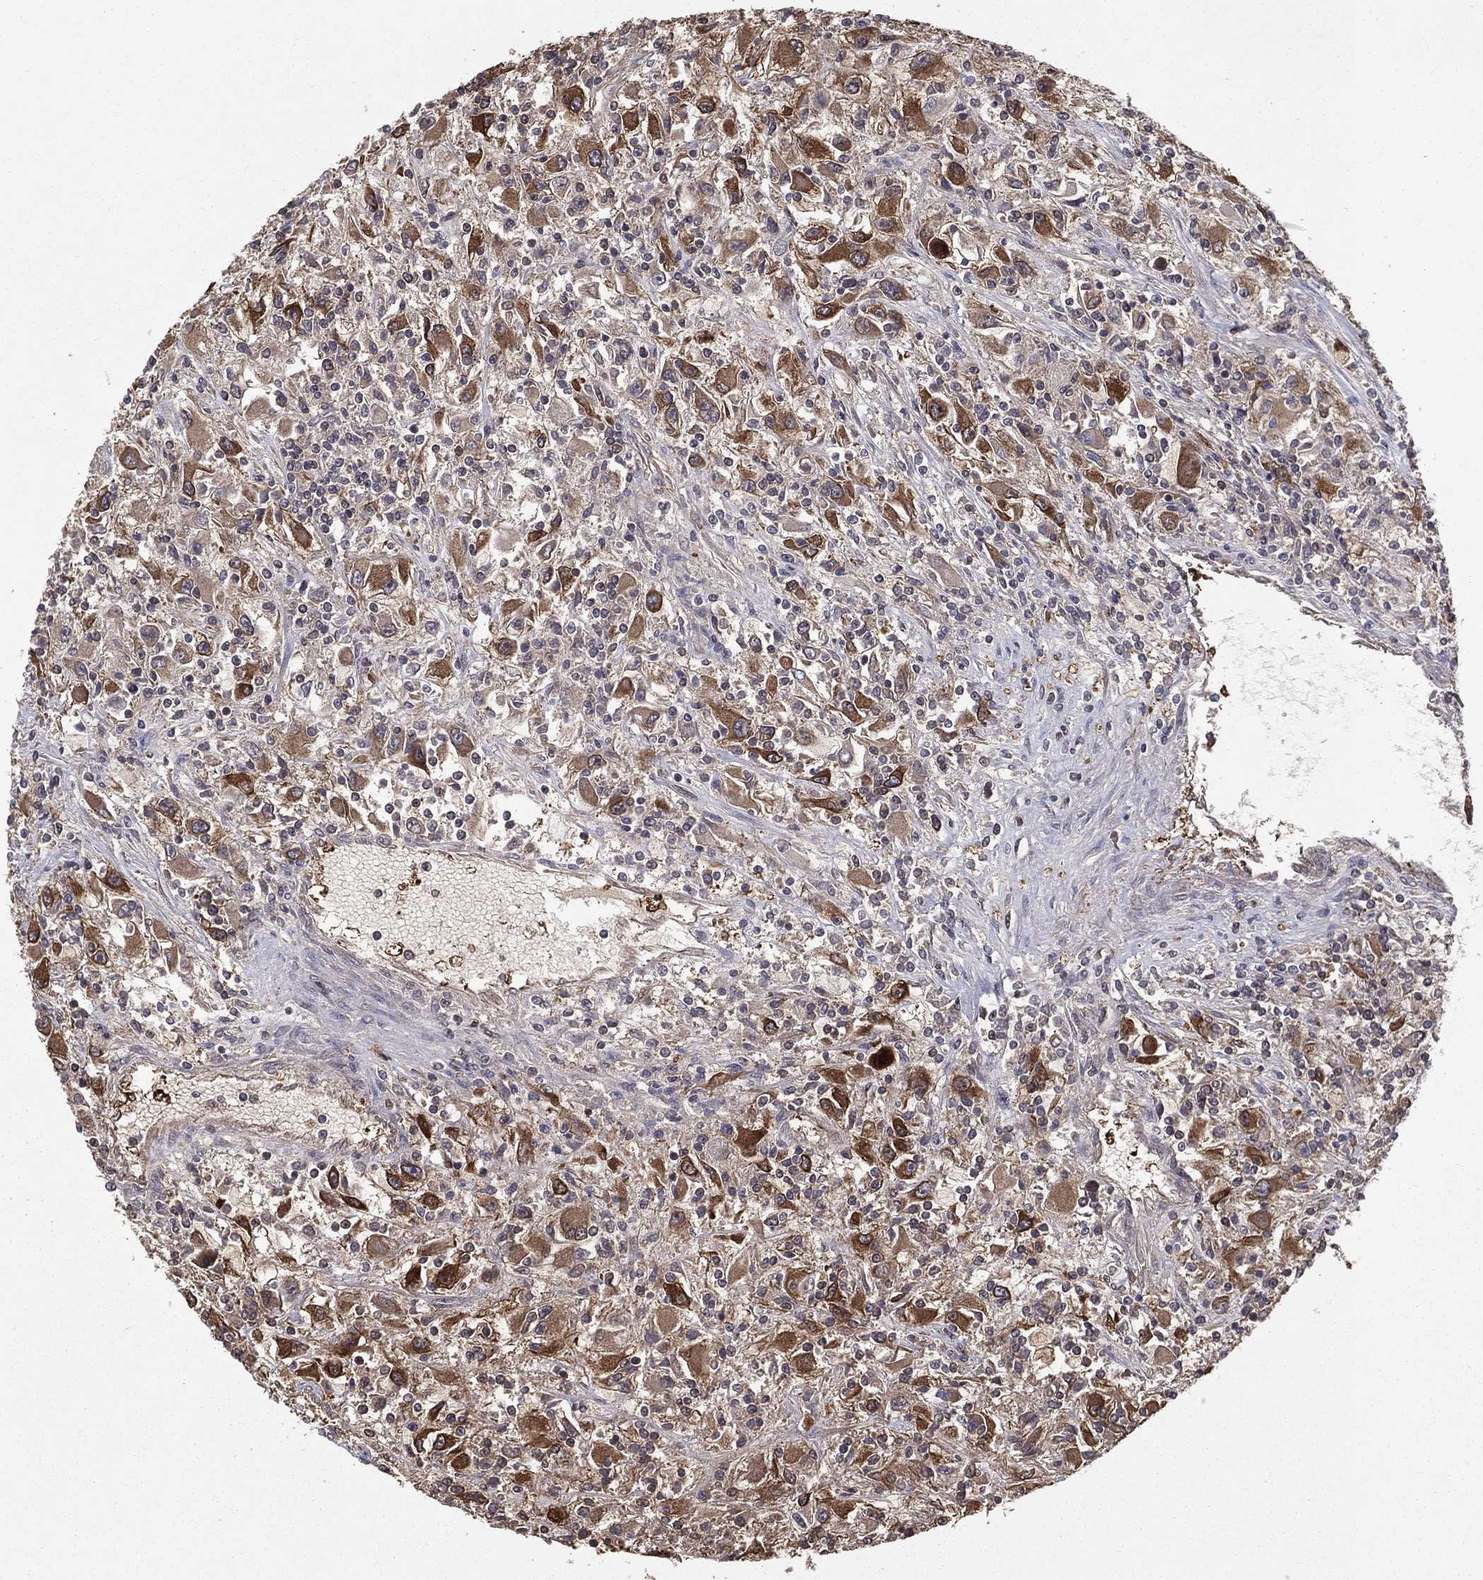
{"staining": {"intensity": "strong", "quantity": ">75%", "location": "cytoplasmic/membranous"}, "tissue": "renal cancer", "cell_type": "Tumor cells", "image_type": "cancer", "snomed": [{"axis": "morphology", "description": "Adenocarcinoma, NOS"}, {"axis": "topography", "description": "Kidney"}], "caption": "An image showing strong cytoplasmic/membranous expression in about >75% of tumor cells in renal cancer, as visualized by brown immunohistochemical staining.", "gene": "CERS2", "patient": {"sex": "female", "age": 67}}